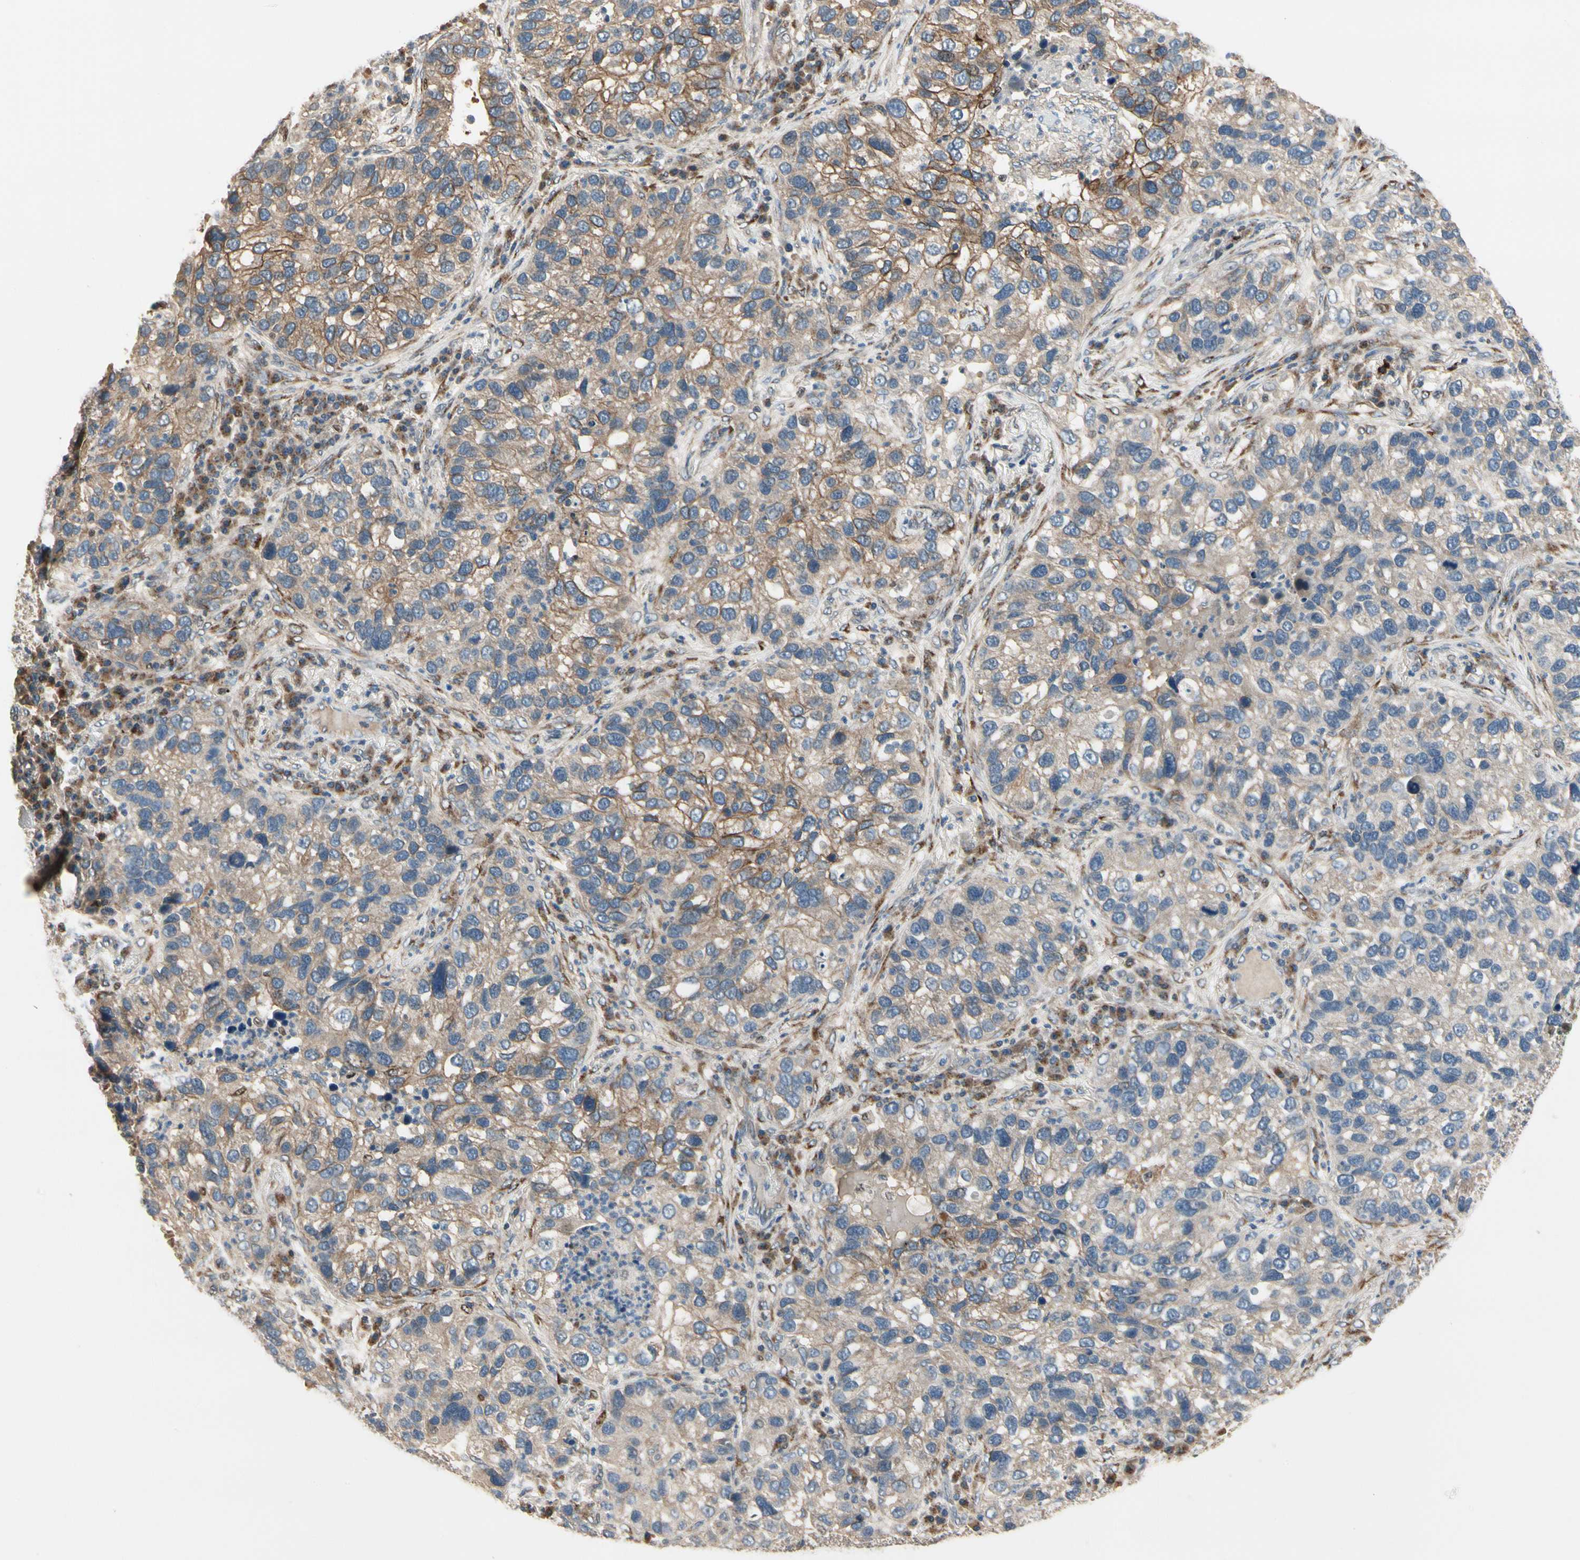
{"staining": {"intensity": "moderate", "quantity": "<25%", "location": "cytoplasmic/membranous"}, "tissue": "lung cancer", "cell_type": "Tumor cells", "image_type": "cancer", "snomed": [{"axis": "morphology", "description": "Normal tissue, NOS"}, {"axis": "morphology", "description": "Adenocarcinoma, NOS"}, {"axis": "topography", "description": "Bronchus"}, {"axis": "topography", "description": "Lung"}], "caption": "Human lung cancer (adenocarcinoma) stained for a protein (brown) shows moderate cytoplasmic/membranous positive positivity in about <25% of tumor cells.", "gene": "CGREF1", "patient": {"sex": "male", "age": 54}}